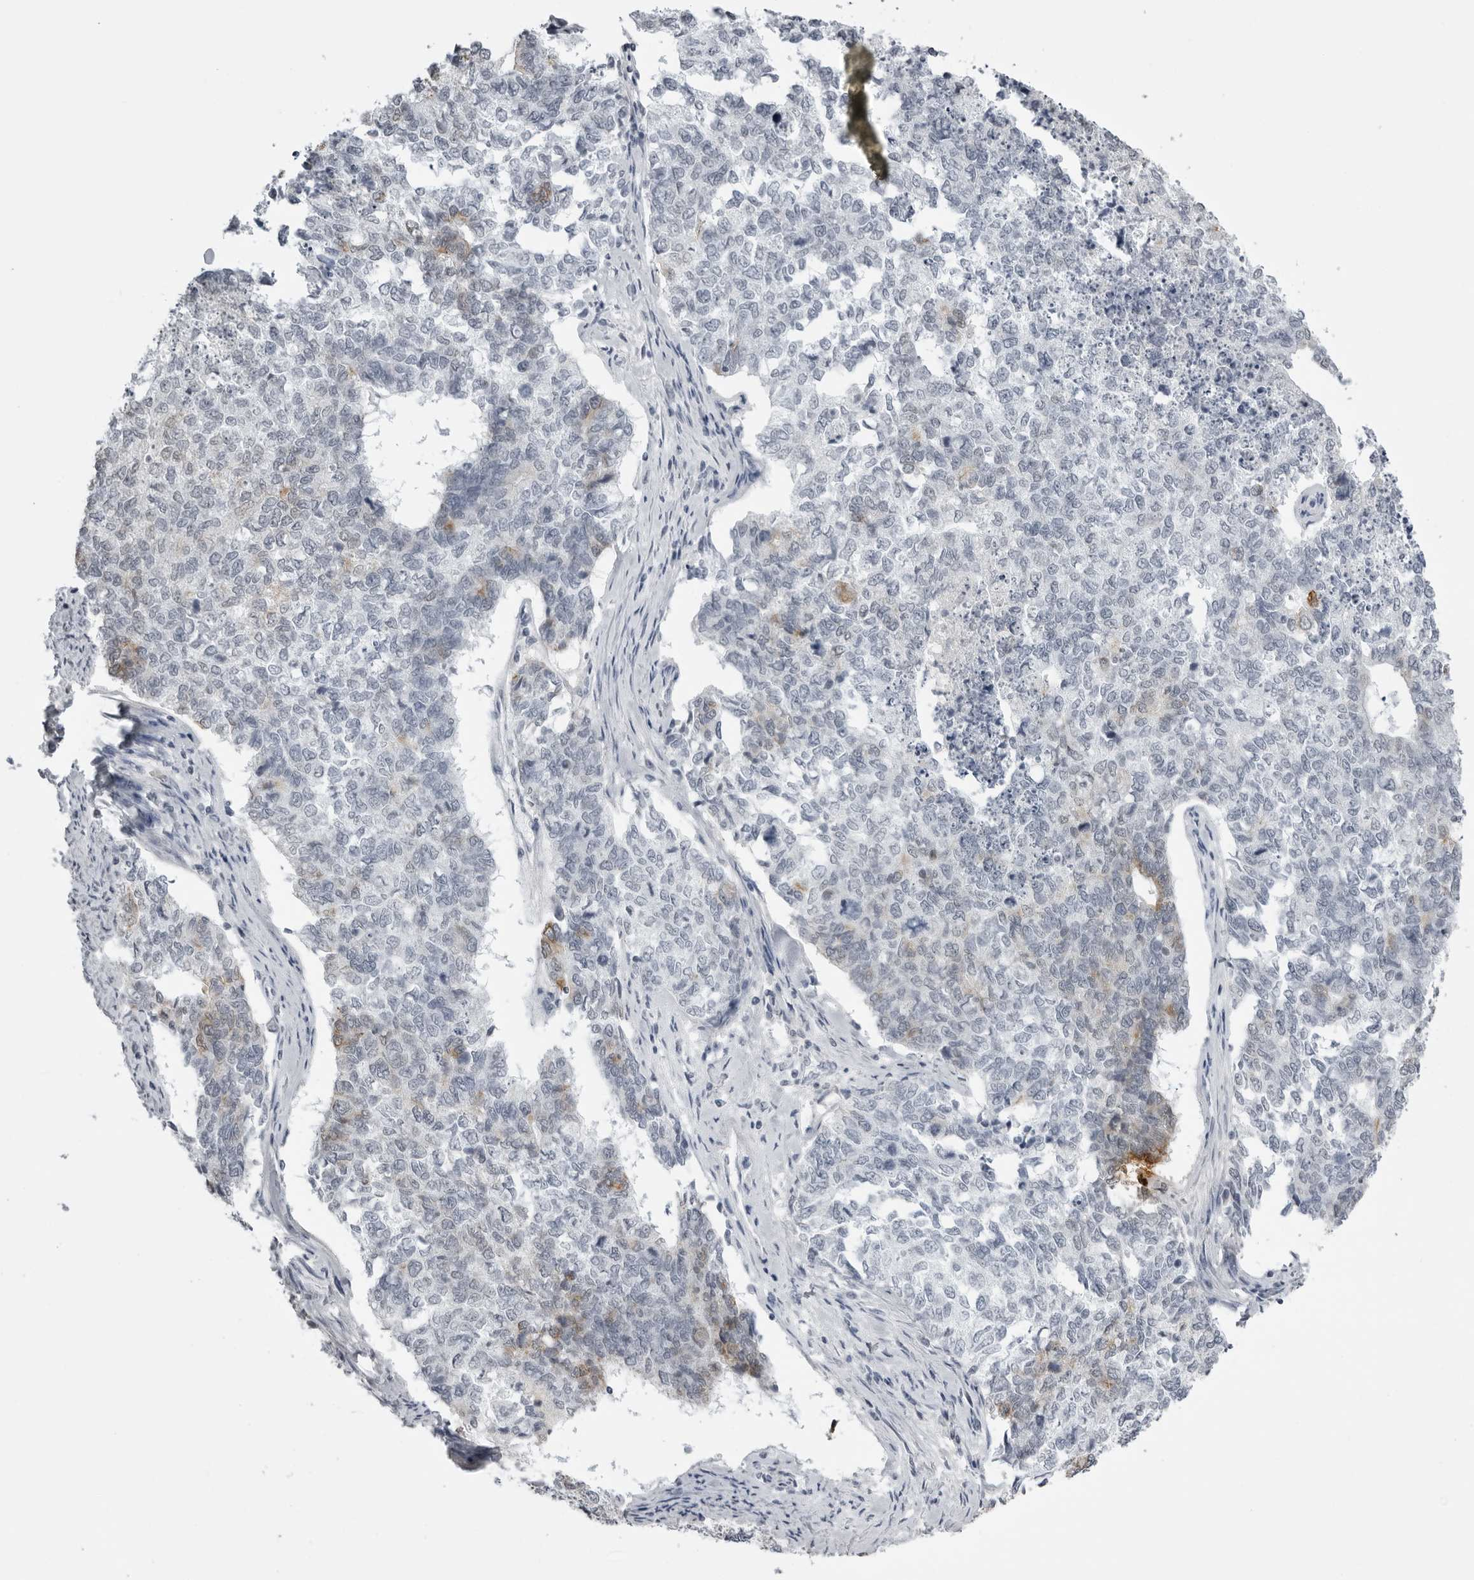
{"staining": {"intensity": "weak", "quantity": "<25%", "location": "cytoplasmic/membranous"}, "tissue": "cervical cancer", "cell_type": "Tumor cells", "image_type": "cancer", "snomed": [{"axis": "morphology", "description": "Squamous cell carcinoma, NOS"}, {"axis": "topography", "description": "Cervix"}], "caption": "DAB (3,3'-diaminobenzidine) immunohistochemical staining of human cervical squamous cell carcinoma reveals no significant staining in tumor cells.", "gene": "SERPINF2", "patient": {"sex": "female", "age": 63}}